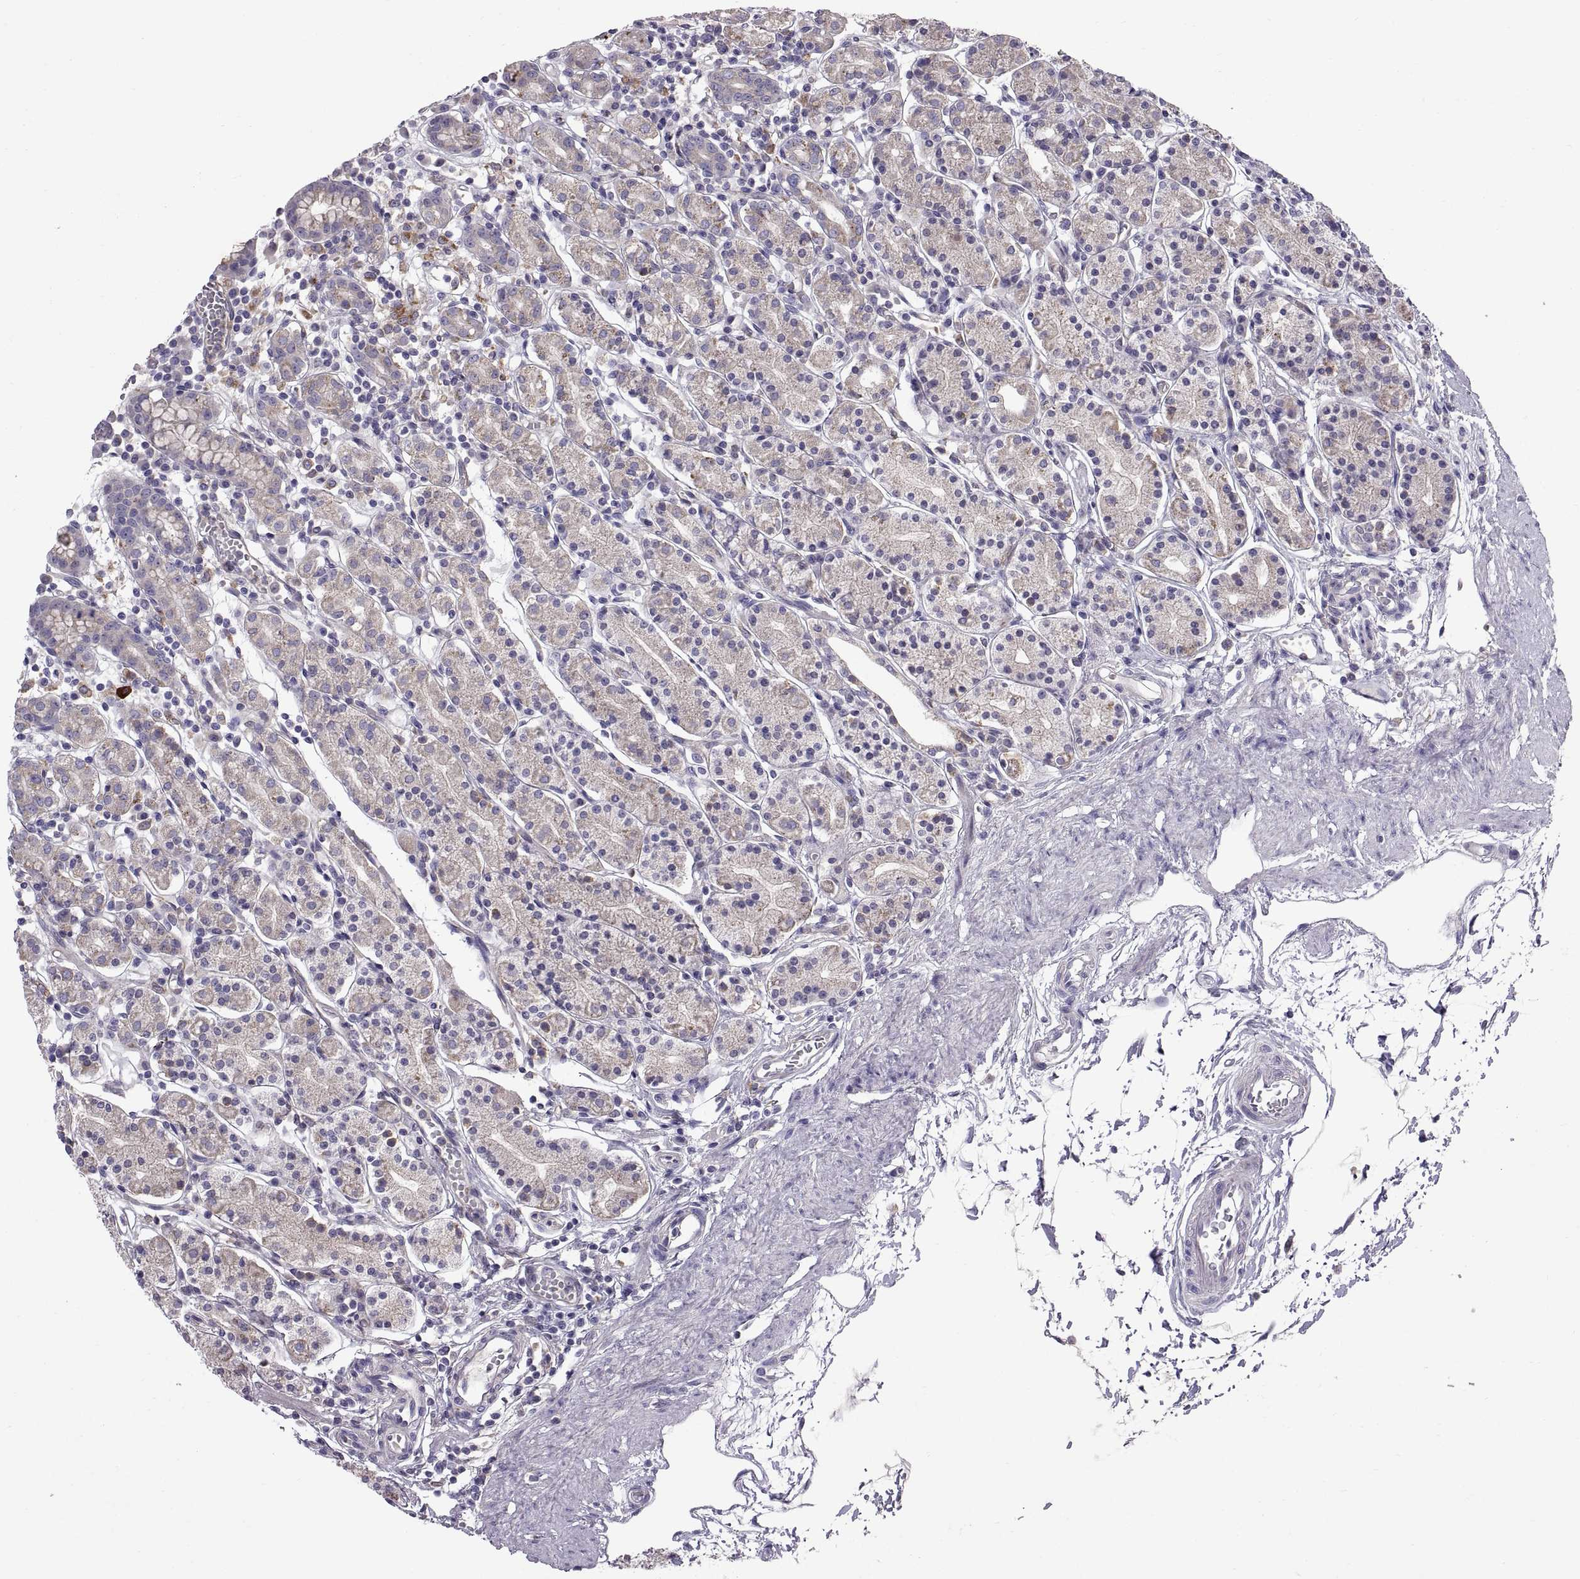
{"staining": {"intensity": "negative", "quantity": "none", "location": "none"}, "tissue": "stomach", "cell_type": "Glandular cells", "image_type": "normal", "snomed": [{"axis": "morphology", "description": "Normal tissue, NOS"}, {"axis": "topography", "description": "Stomach, upper"}, {"axis": "topography", "description": "Stomach"}], "caption": "High magnification brightfield microscopy of unremarkable stomach stained with DAB (brown) and counterstained with hematoxylin (blue): glandular cells show no significant staining. The staining was performed using DAB to visualize the protein expression in brown, while the nuclei were stained in blue with hematoxylin (Magnification: 20x).", "gene": "ARSL", "patient": {"sex": "male", "age": 62}}